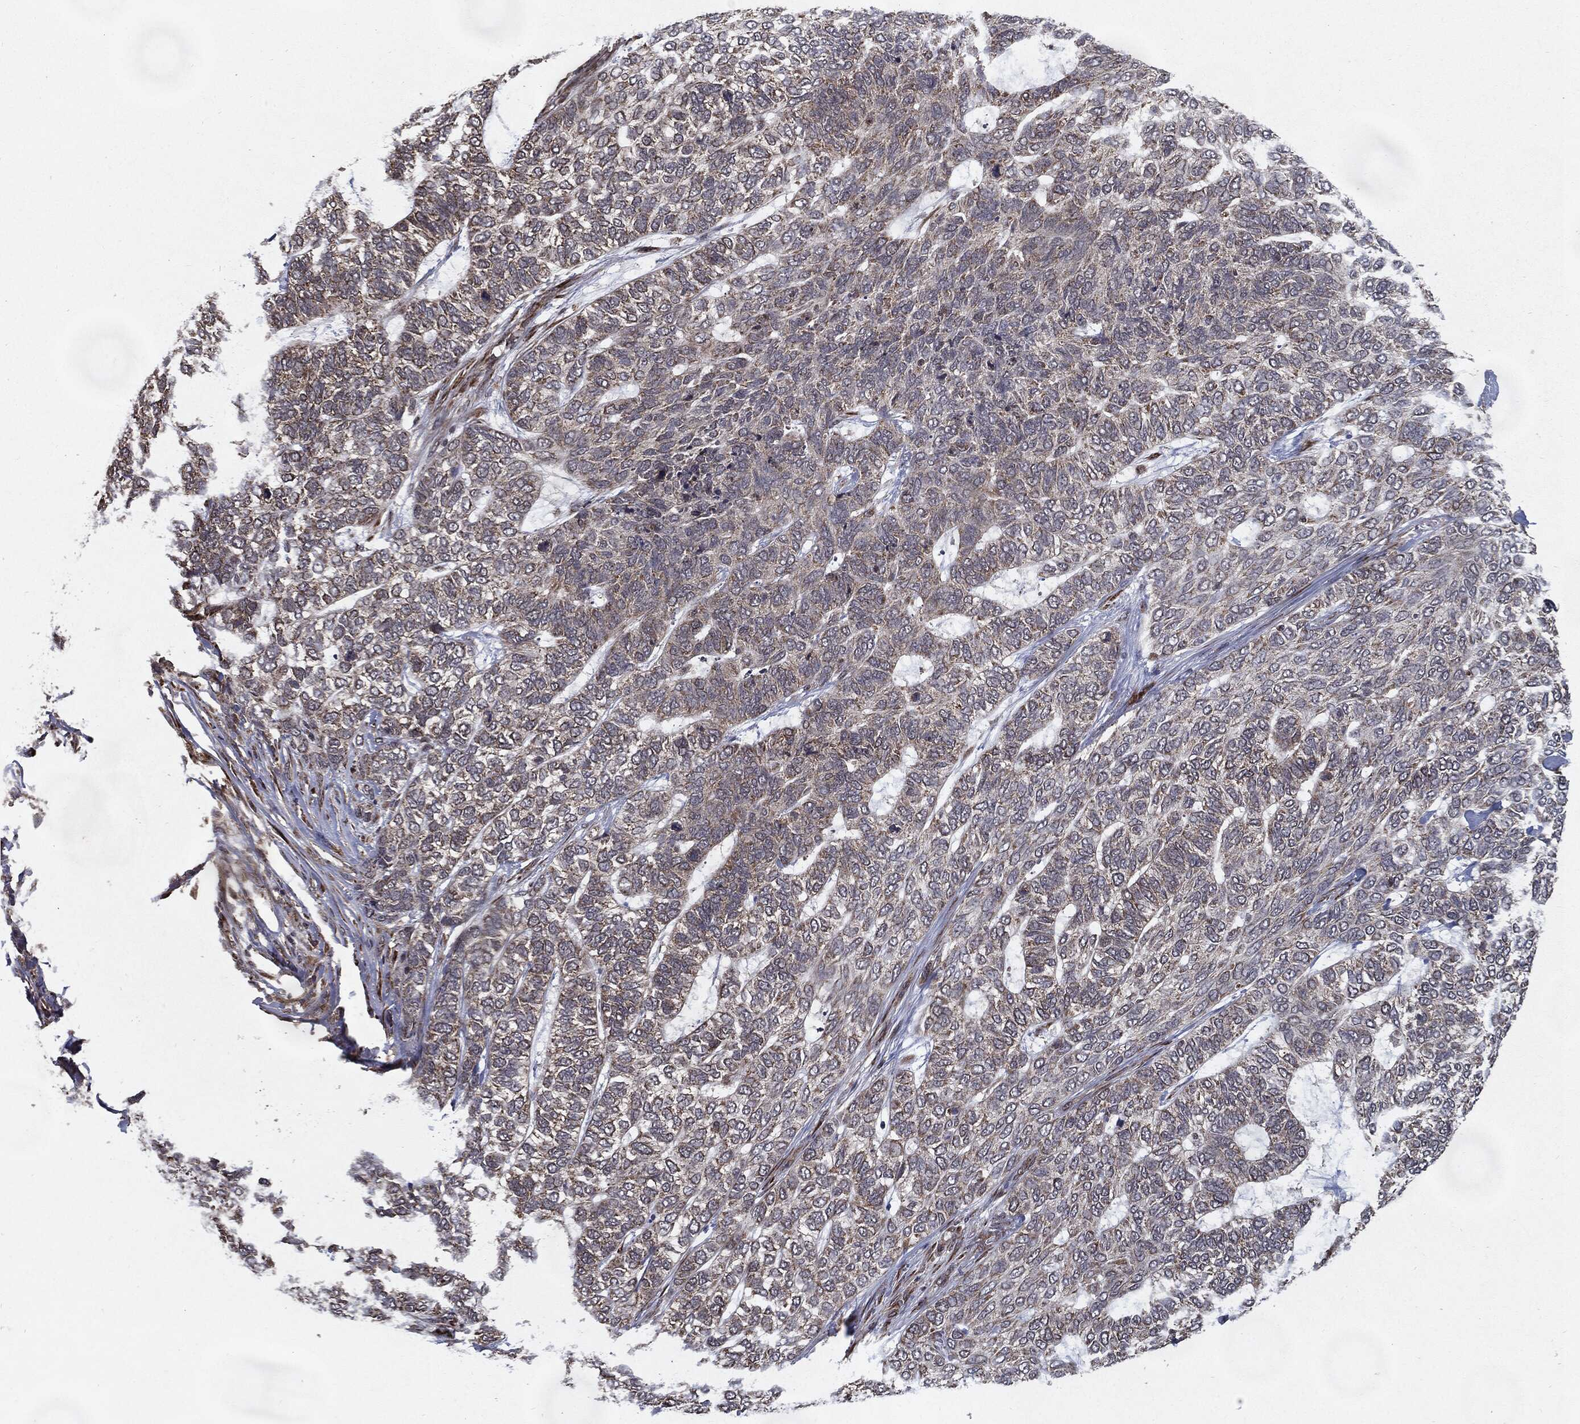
{"staining": {"intensity": "moderate", "quantity": "<25%", "location": "cytoplasmic/membranous"}, "tissue": "skin cancer", "cell_type": "Tumor cells", "image_type": "cancer", "snomed": [{"axis": "morphology", "description": "Basal cell carcinoma"}, {"axis": "topography", "description": "Skin"}], "caption": "Skin cancer (basal cell carcinoma) was stained to show a protein in brown. There is low levels of moderate cytoplasmic/membranous expression in about <25% of tumor cells.", "gene": "HDAC5", "patient": {"sex": "female", "age": 65}}